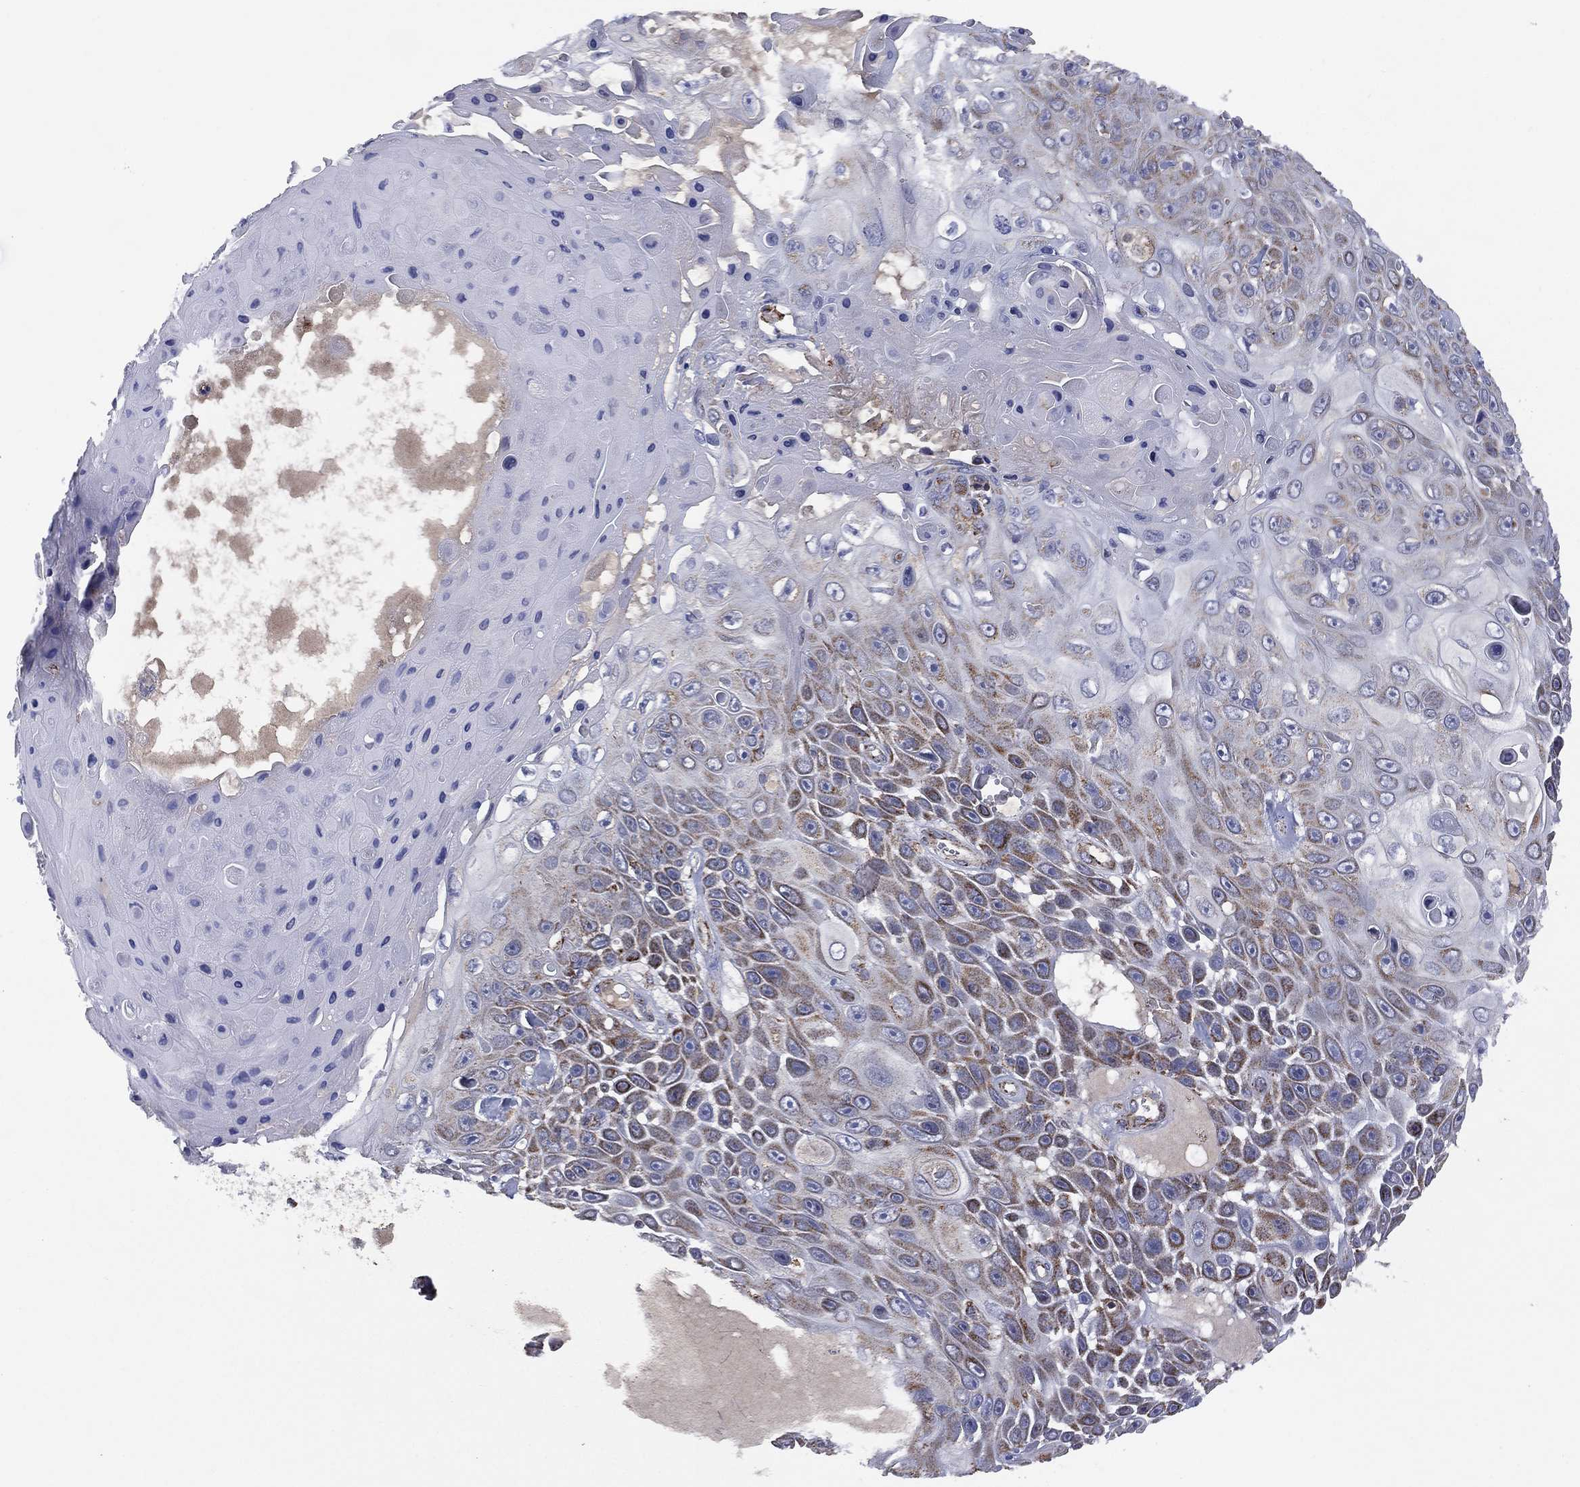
{"staining": {"intensity": "moderate", "quantity": "<25%", "location": "cytoplasmic/membranous"}, "tissue": "skin cancer", "cell_type": "Tumor cells", "image_type": "cancer", "snomed": [{"axis": "morphology", "description": "Squamous cell carcinoma, NOS"}, {"axis": "topography", "description": "Skin"}], "caption": "Skin squamous cell carcinoma was stained to show a protein in brown. There is low levels of moderate cytoplasmic/membranous staining in about <25% of tumor cells. (Brightfield microscopy of DAB IHC at high magnification).", "gene": "PPP2R5A", "patient": {"sex": "male", "age": 82}}